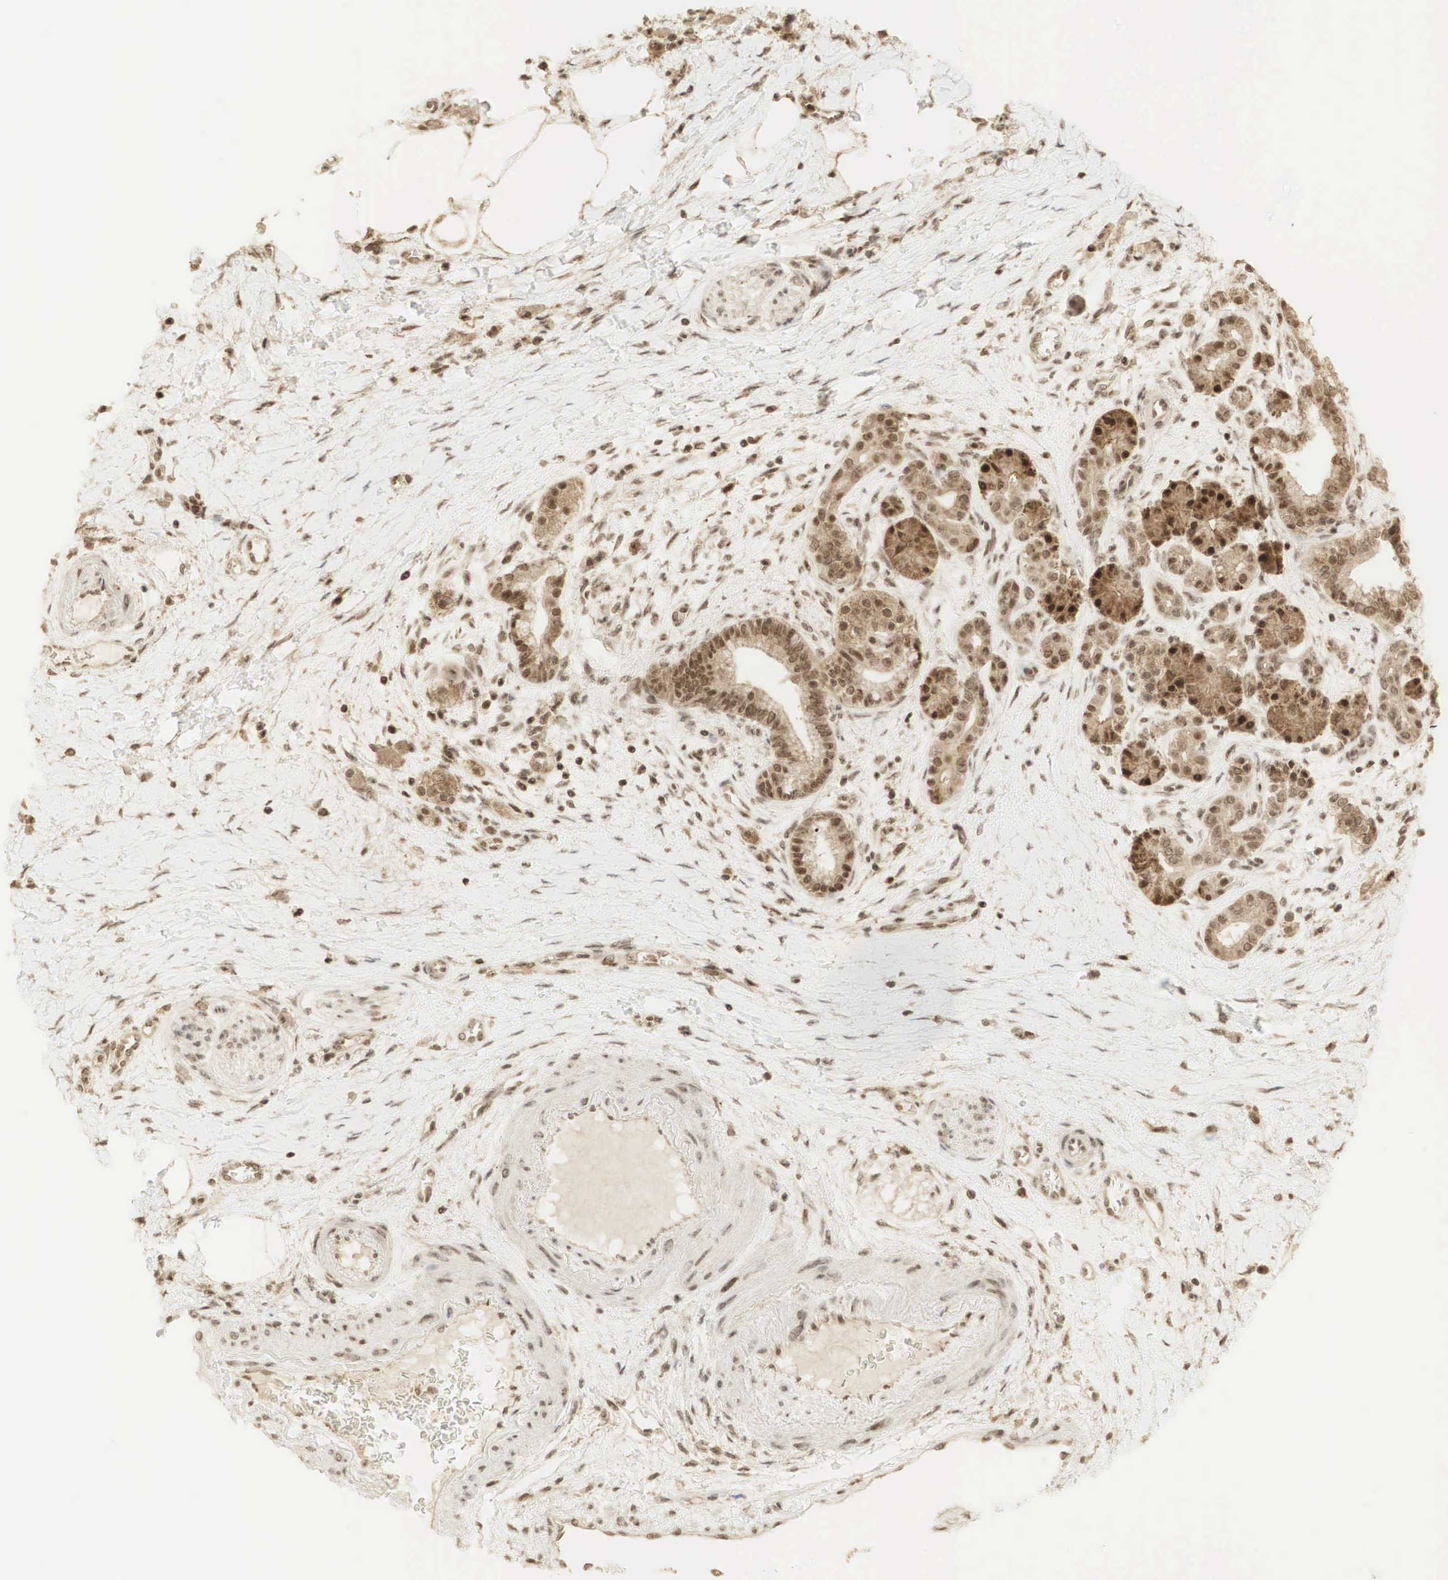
{"staining": {"intensity": "strong", "quantity": ">75%", "location": "cytoplasmic/membranous,nuclear"}, "tissue": "pancreatic cancer", "cell_type": "Tumor cells", "image_type": "cancer", "snomed": [{"axis": "morphology", "description": "Adenocarcinoma, NOS"}, {"axis": "topography", "description": "Pancreas"}], "caption": "This micrograph demonstrates immunohistochemistry (IHC) staining of adenocarcinoma (pancreatic), with high strong cytoplasmic/membranous and nuclear expression in about >75% of tumor cells.", "gene": "RNF113A", "patient": {"sex": "female", "age": 66}}